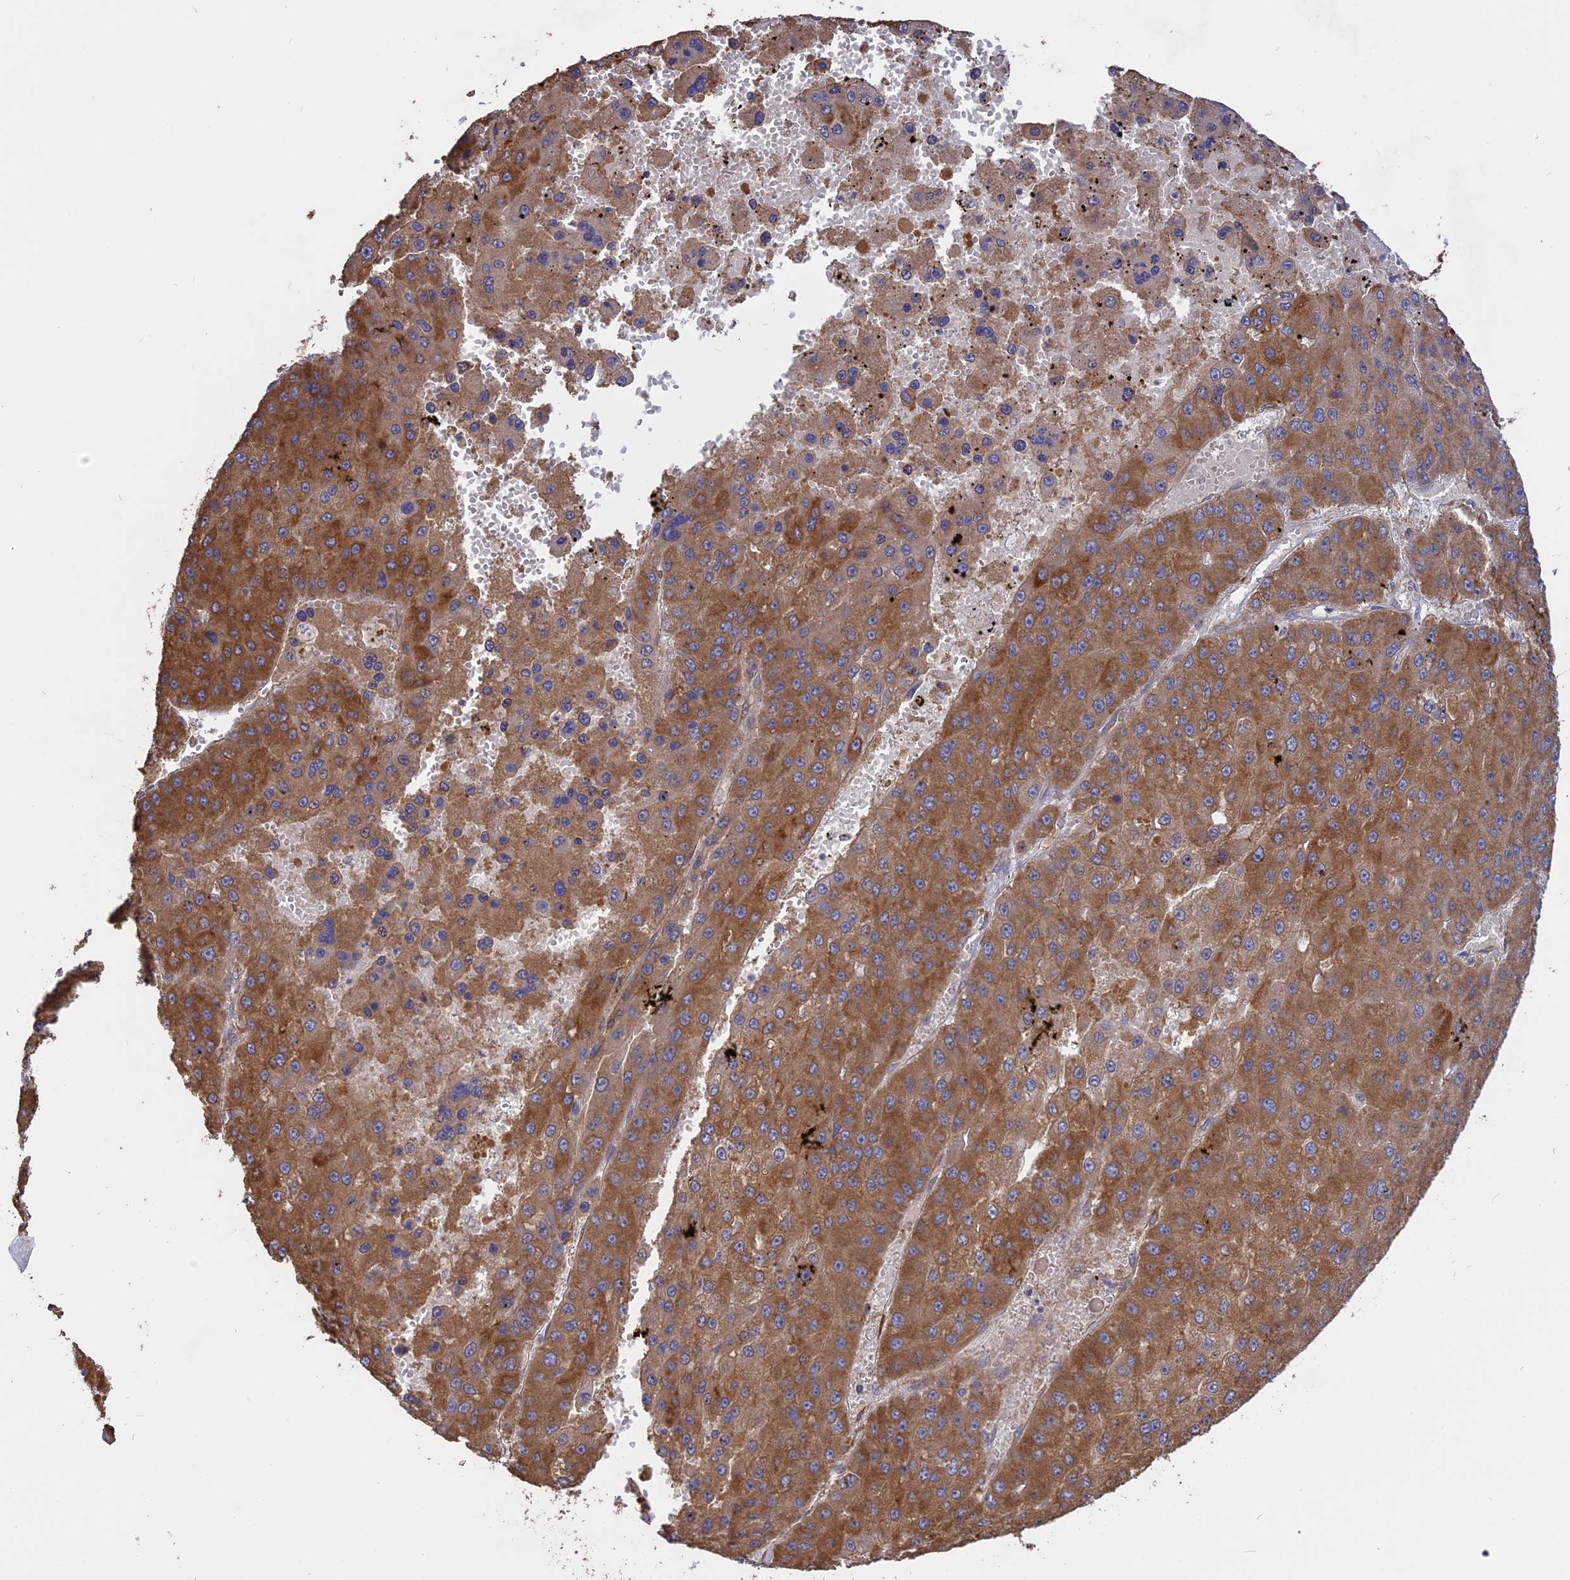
{"staining": {"intensity": "moderate", "quantity": ">75%", "location": "cytoplasmic/membranous"}, "tissue": "liver cancer", "cell_type": "Tumor cells", "image_type": "cancer", "snomed": [{"axis": "morphology", "description": "Carcinoma, Hepatocellular, NOS"}, {"axis": "topography", "description": "Liver"}], "caption": "The histopathology image shows a brown stain indicating the presence of a protein in the cytoplasmic/membranous of tumor cells in hepatocellular carcinoma (liver).", "gene": "PPIC", "patient": {"sex": "female", "age": 73}}